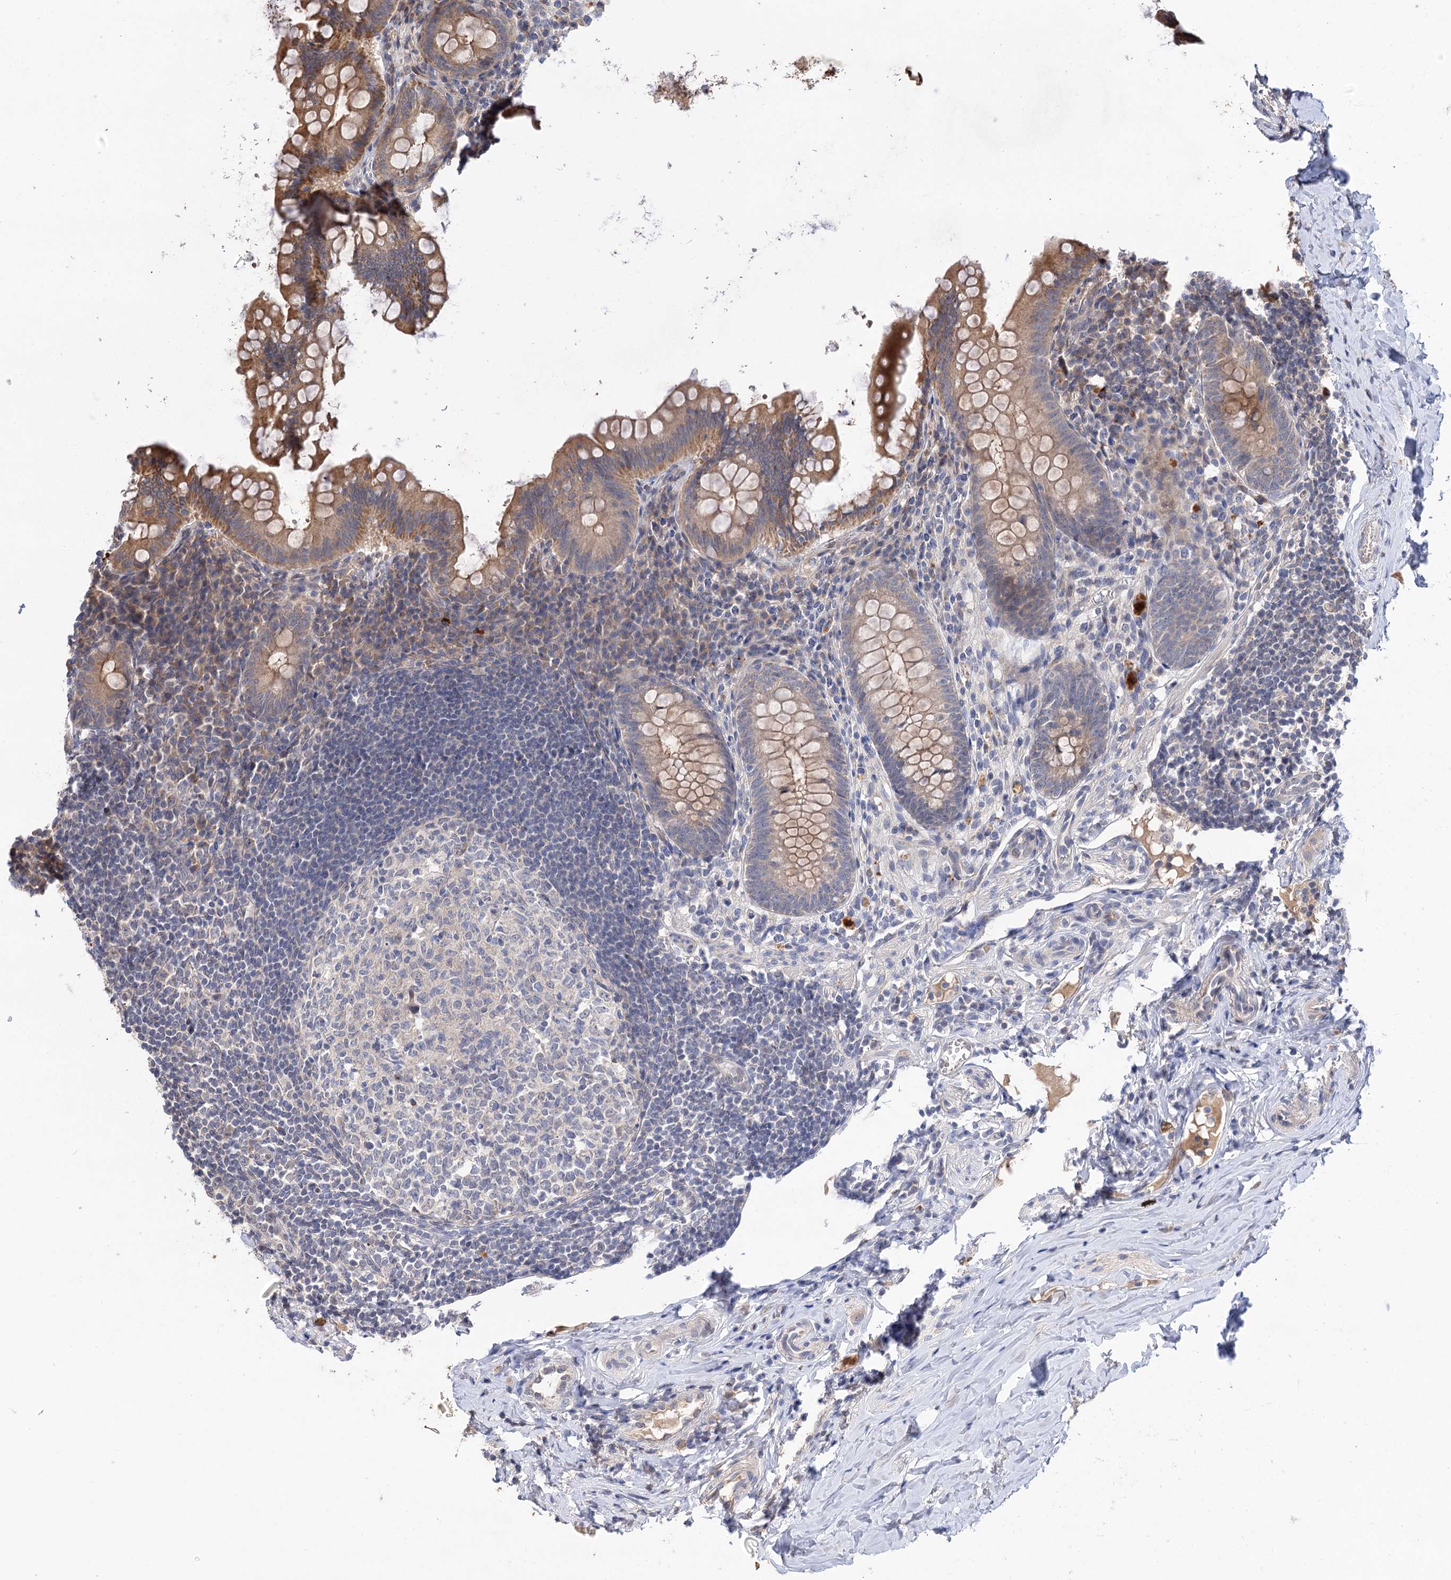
{"staining": {"intensity": "moderate", "quantity": "25%-75%", "location": "cytoplasmic/membranous"}, "tissue": "appendix", "cell_type": "Glandular cells", "image_type": "normal", "snomed": [{"axis": "morphology", "description": "Normal tissue, NOS"}, {"axis": "topography", "description": "Appendix"}], "caption": "Protein staining by IHC exhibits moderate cytoplasmic/membranous positivity in about 25%-75% of glandular cells in unremarkable appendix.", "gene": "FBXW8", "patient": {"sex": "female", "age": 33}}